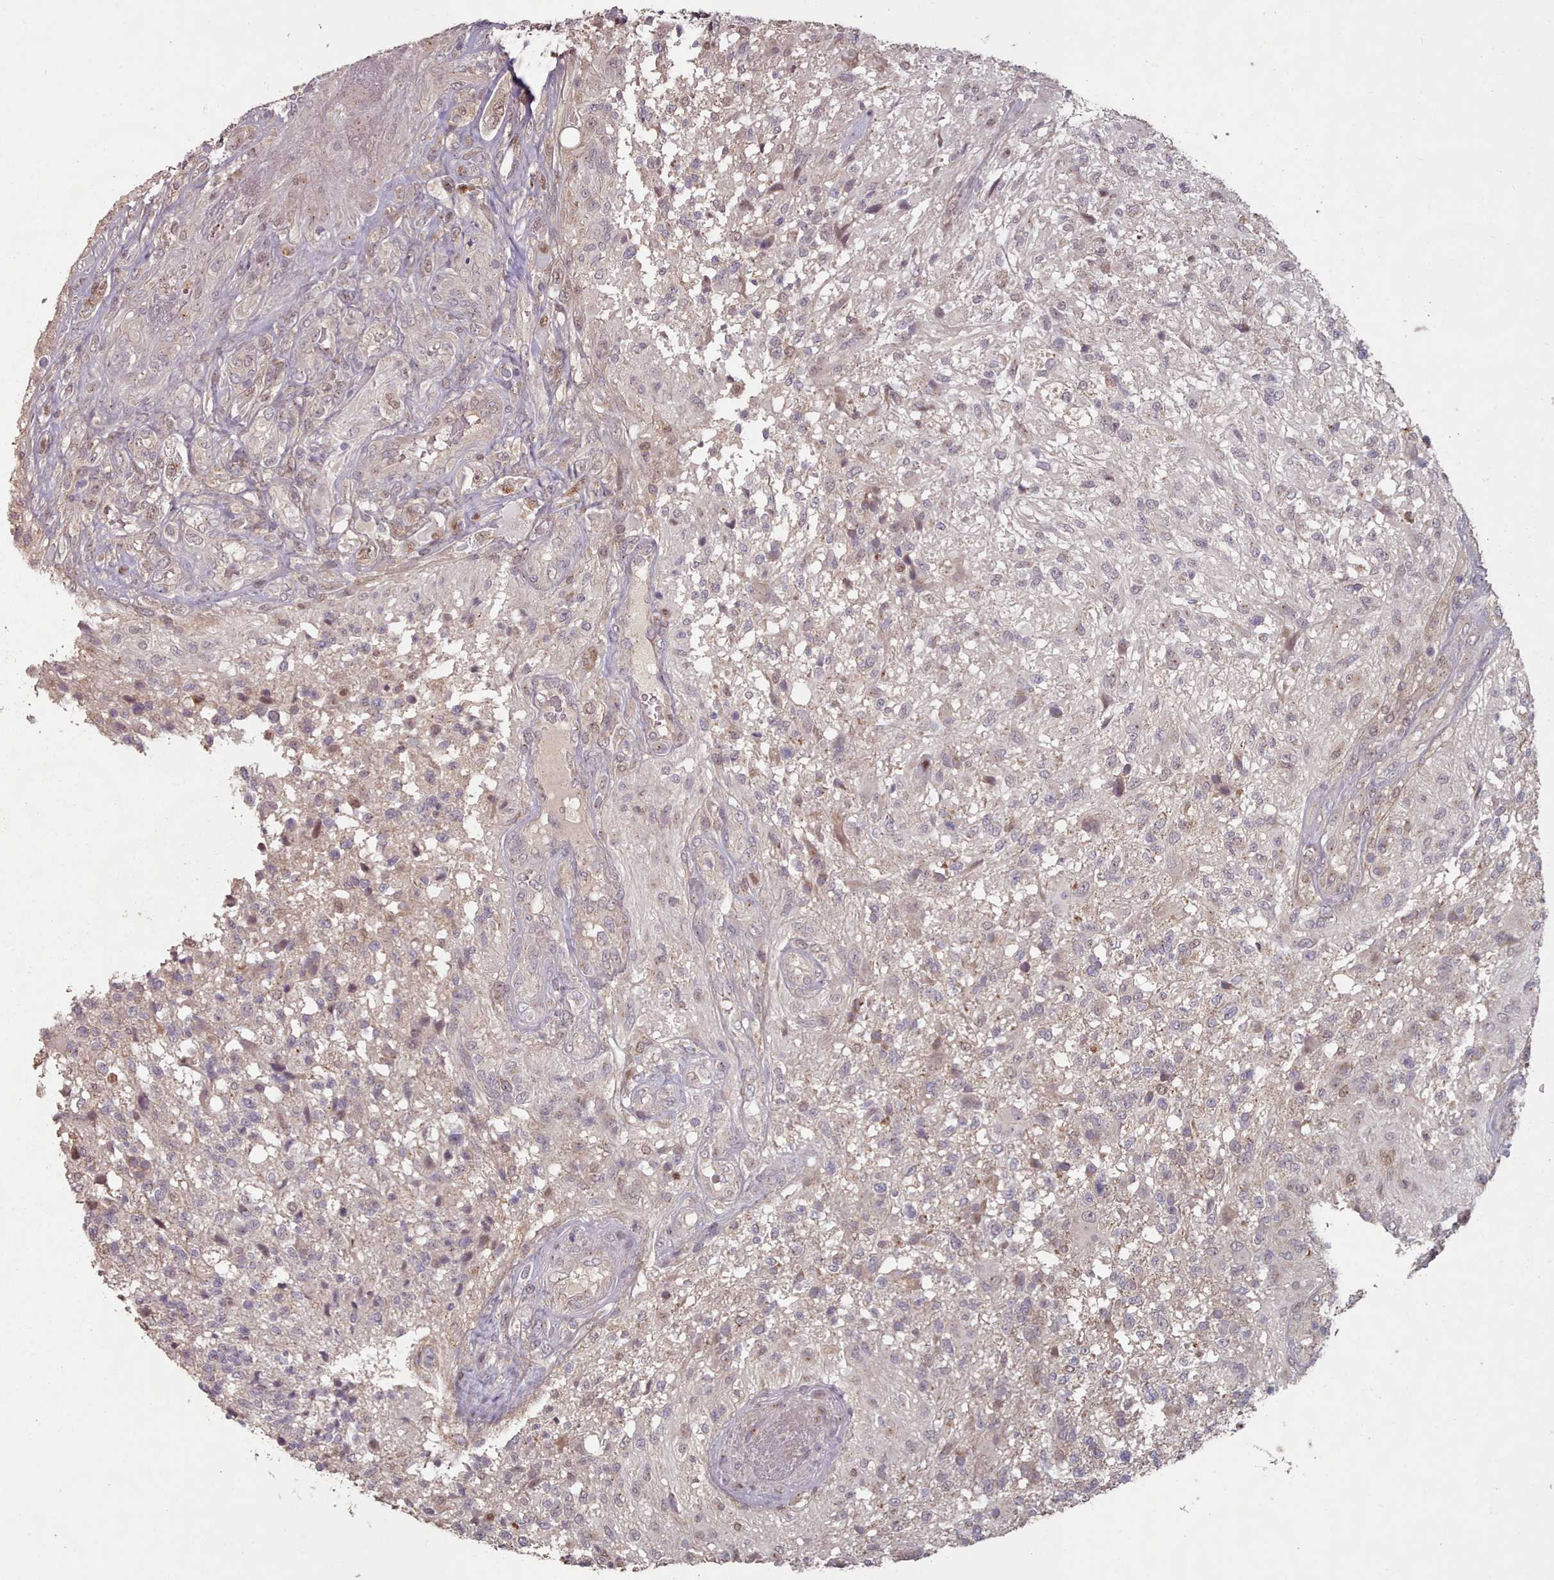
{"staining": {"intensity": "negative", "quantity": "none", "location": "none"}, "tissue": "glioma", "cell_type": "Tumor cells", "image_type": "cancer", "snomed": [{"axis": "morphology", "description": "Glioma, malignant, High grade"}, {"axis": "topography", "description": "Brain"}], "caption": "This is an immunohistochemistry micrograph of human glioma. There is no positivity in tumor cells.", "gene": "ERCC6L", "patient": {"sex": "male", "age": 56}}